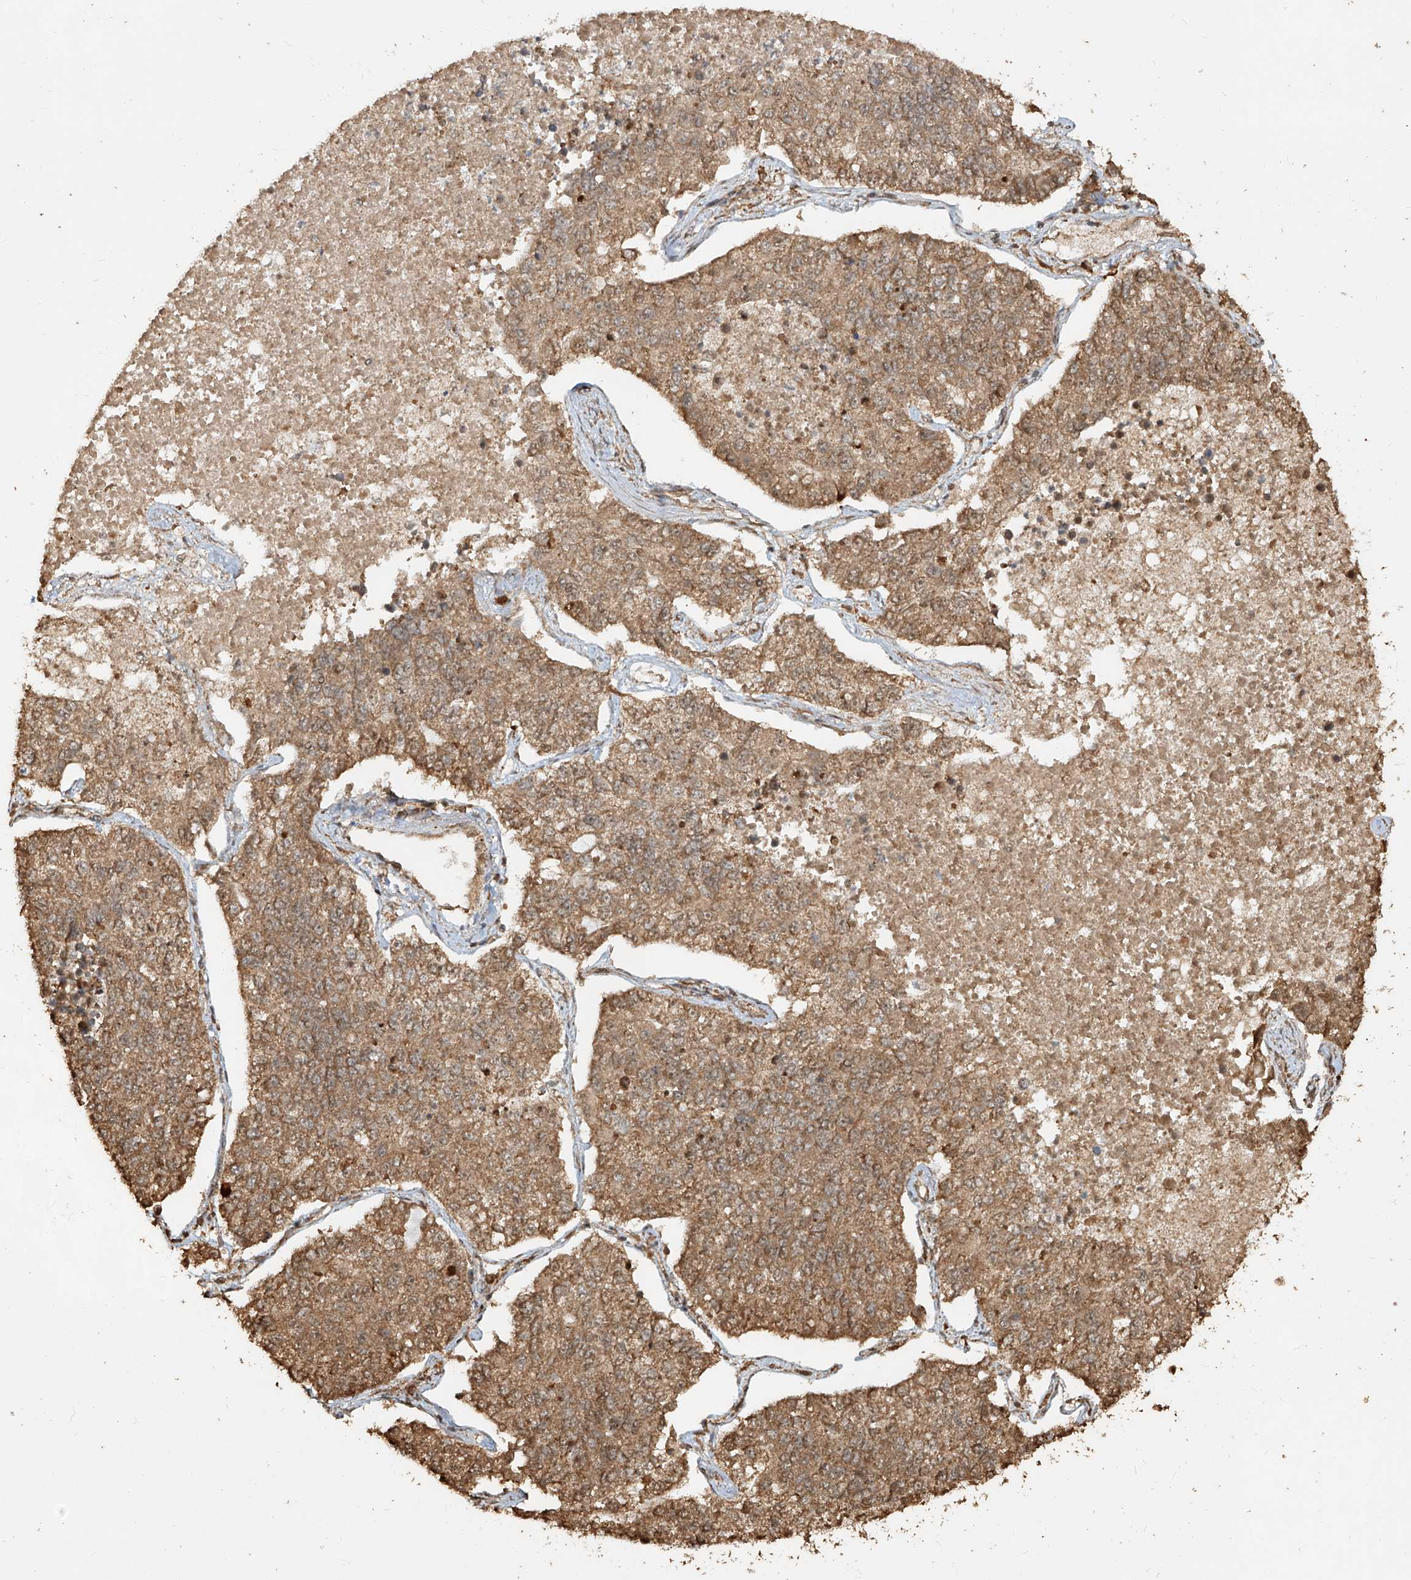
{"staining": {"intensity": "moderate", "quantity": ">75%", "location": "cytoplasmic/membranous"}, "tissue": "lung cancer", "cell_type": "Tumor cells", "image_type": "cancer", "snomed": [{"axis": "morphology", "description": "Adenocarcinoma, NOS"}, {"axis": "topography", "description": "Lung"}], "caption": "Lung adenocarcinoma stained for a protein (brown) displays moderate cytoplasmic/membranous positive expression in approximately >75% of tumor cells.", "gene": "ZNF660", "patient": {"sex": "male", "age": 49}}